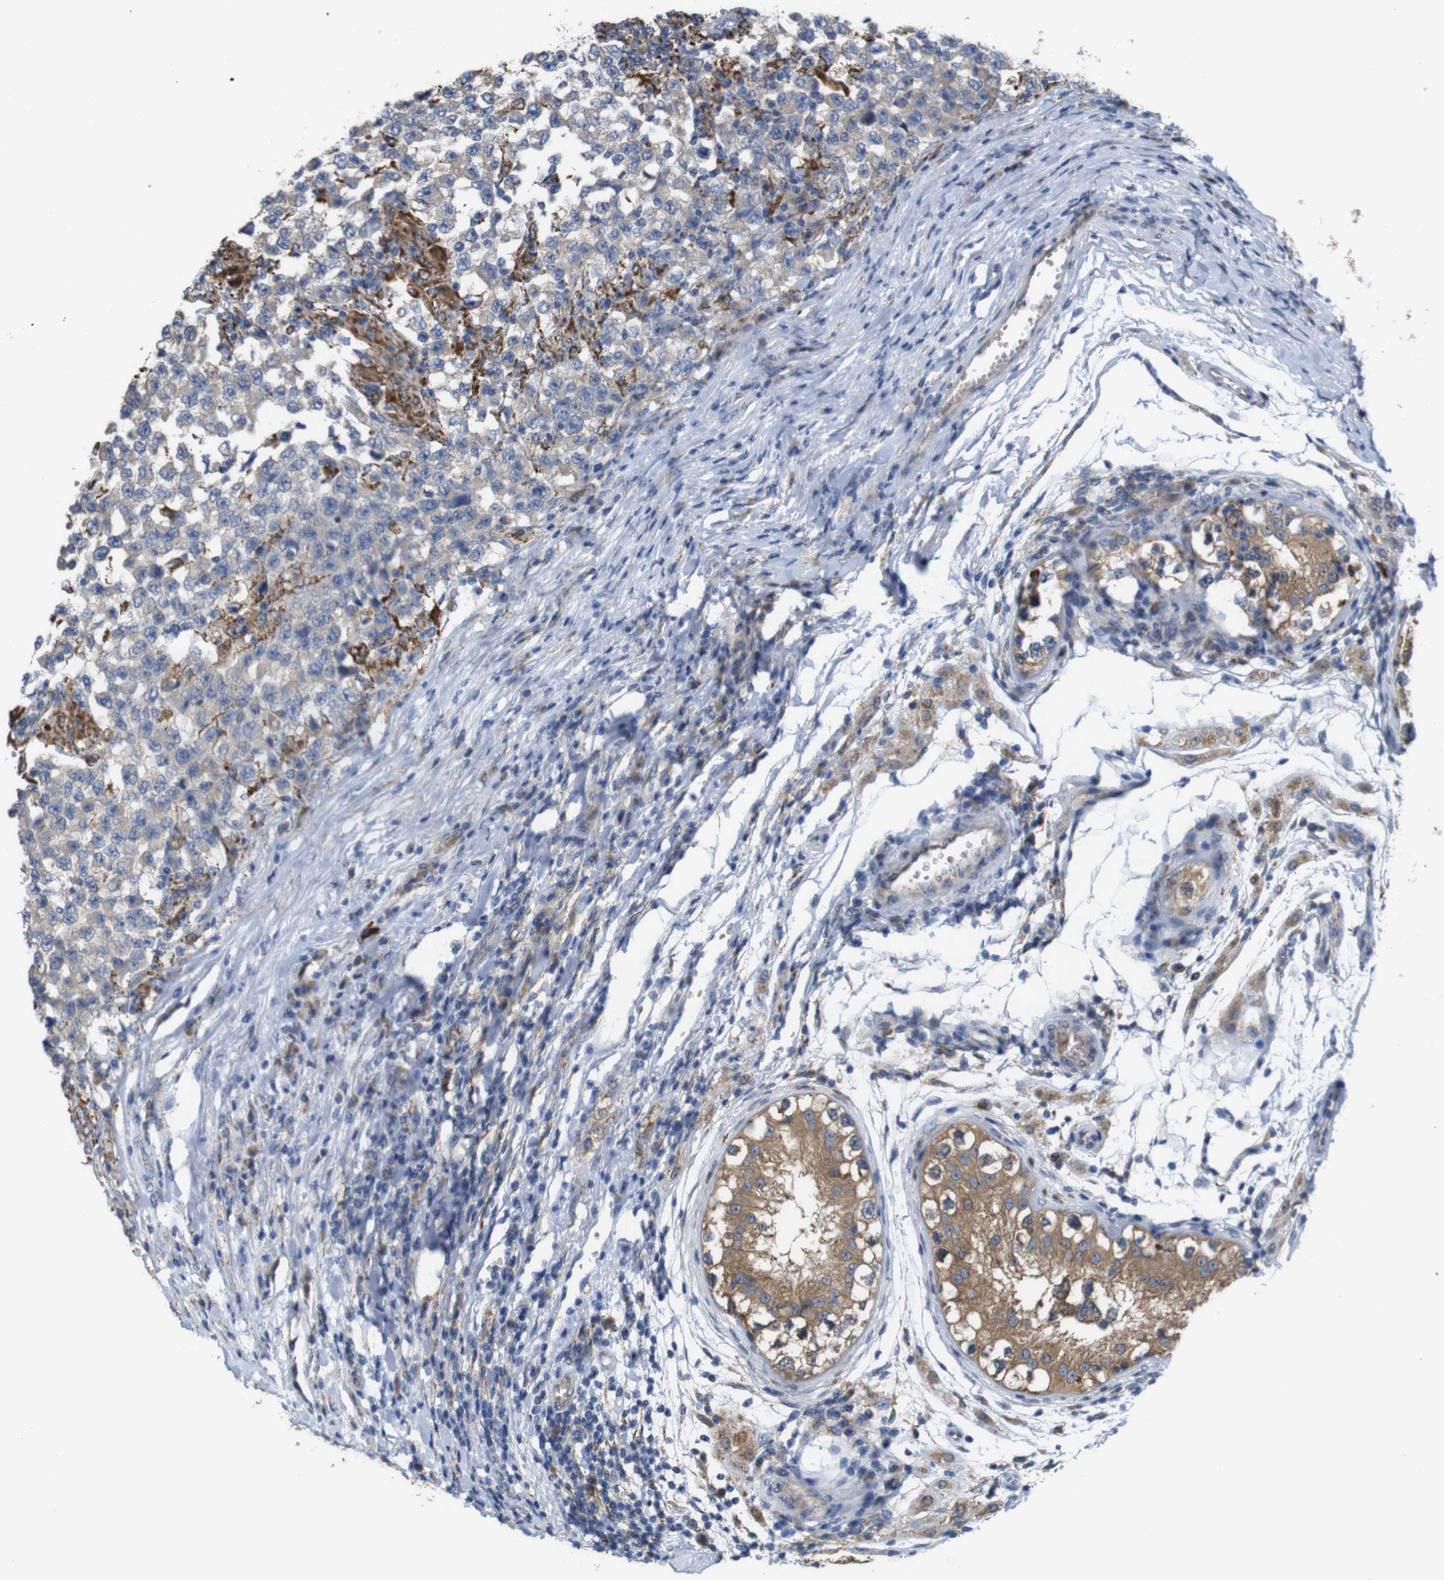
{"staining": {"intensity": "moderate", "quantity": "25%-75%", "location": "cytoplasmic/membranous"}, "tissue": "testis cancer", "cell_type": "Tumor cells", "image_type": "cancer", "snomed": [{"axis": "morphology", "description": "Carcinoma, Embryonal, NOS"}, {"axis": "topography", "description": "Testis"}], "caption": "Protein staining of testis embryonal carcinoma tissue shows moderate cytoplasmic/membranous expression in about 25%-75% of tumor cells.", "gene": "PTPRR", "patient": {"sex": "male", "age": 21}}